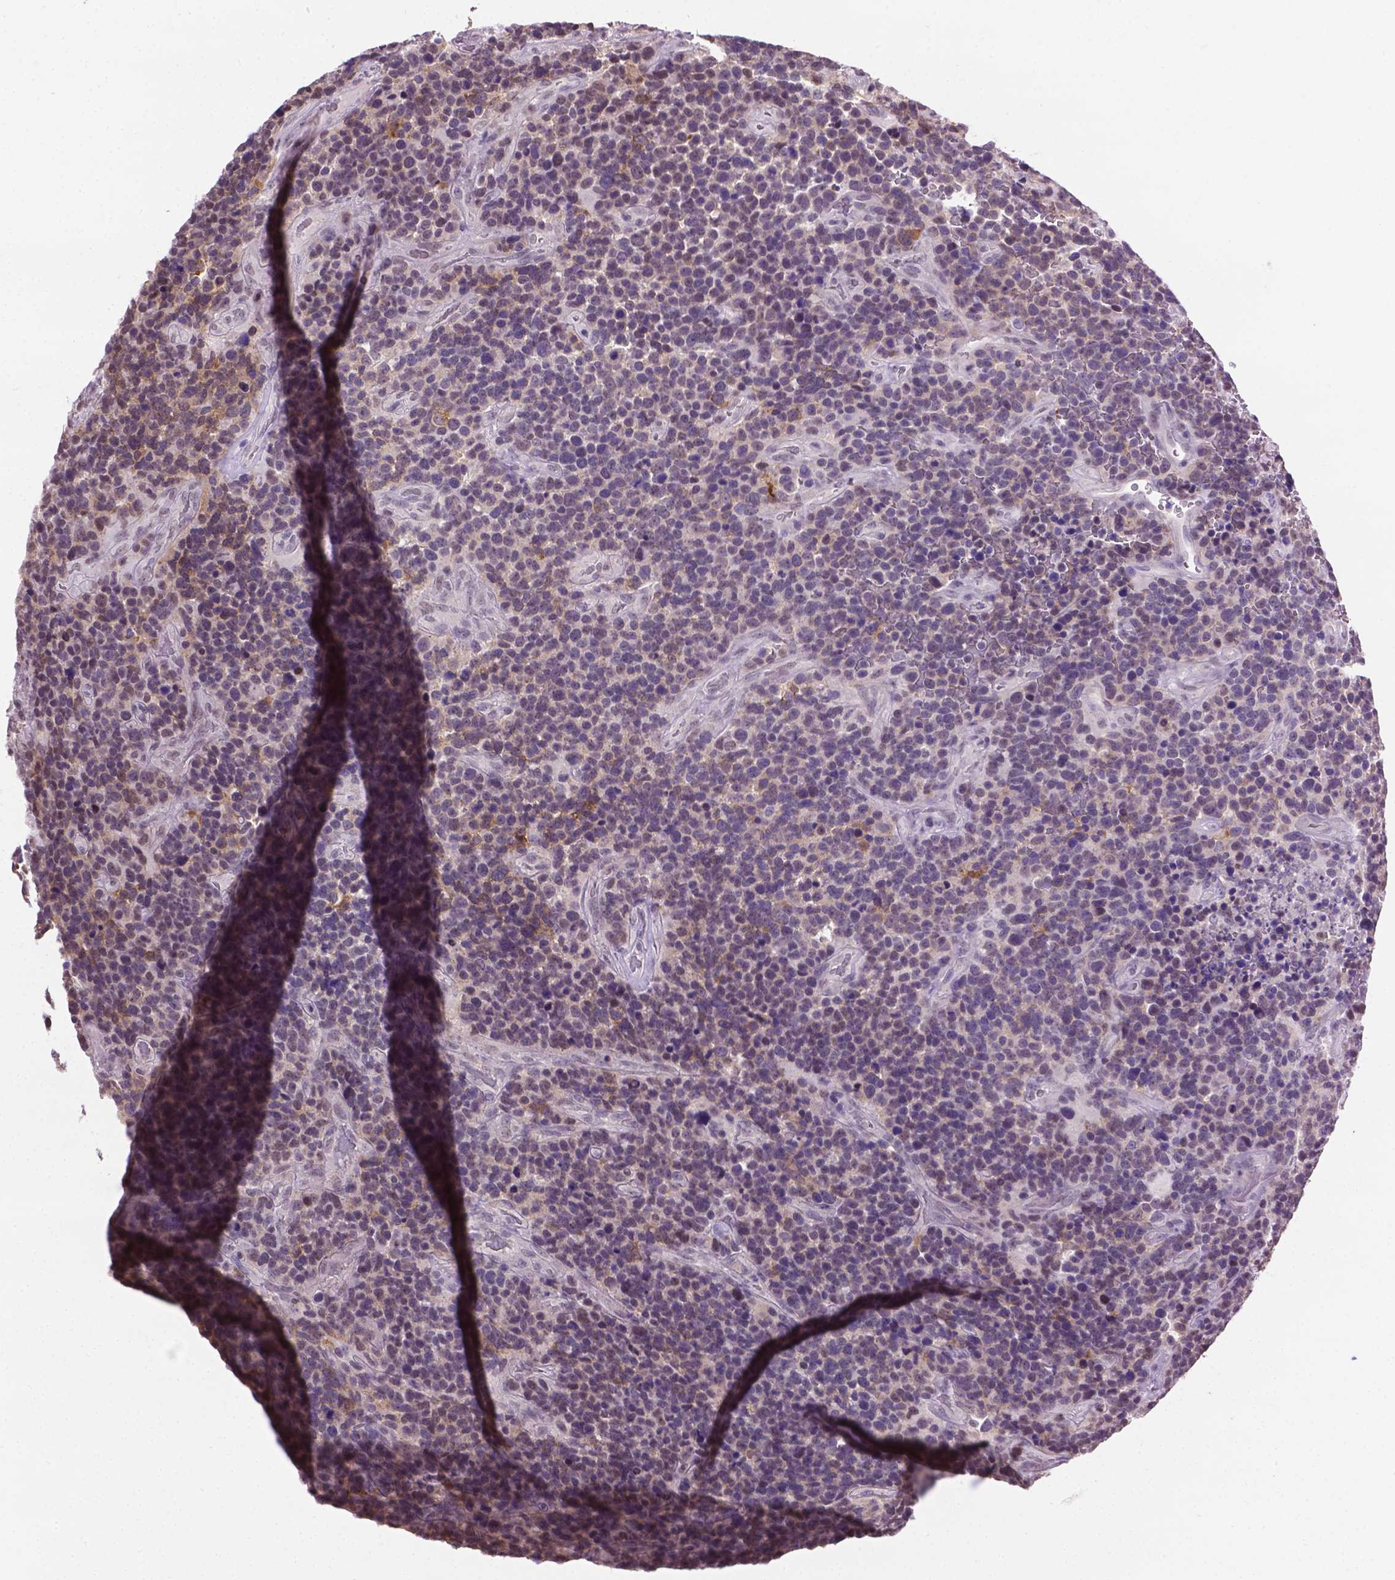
{"staining": {"intensity": "weak", "quantity": "<25%", "location": "cytoplasmic/membranous"}, "tissue": "glioma", "cell_type": "Tumor cells", "image_type": "cancer", "snomed": [{"axis": "morphology", "description": "Glioma, malignant, High grade"}, {"axis": "topography", "description": "Brain"}], "caption": "An image of human malignant glioma (high-grade) is negative for staining in tumor cells.", "gene": "ABI2", "patient": {"sex": "male", "age": 33}}